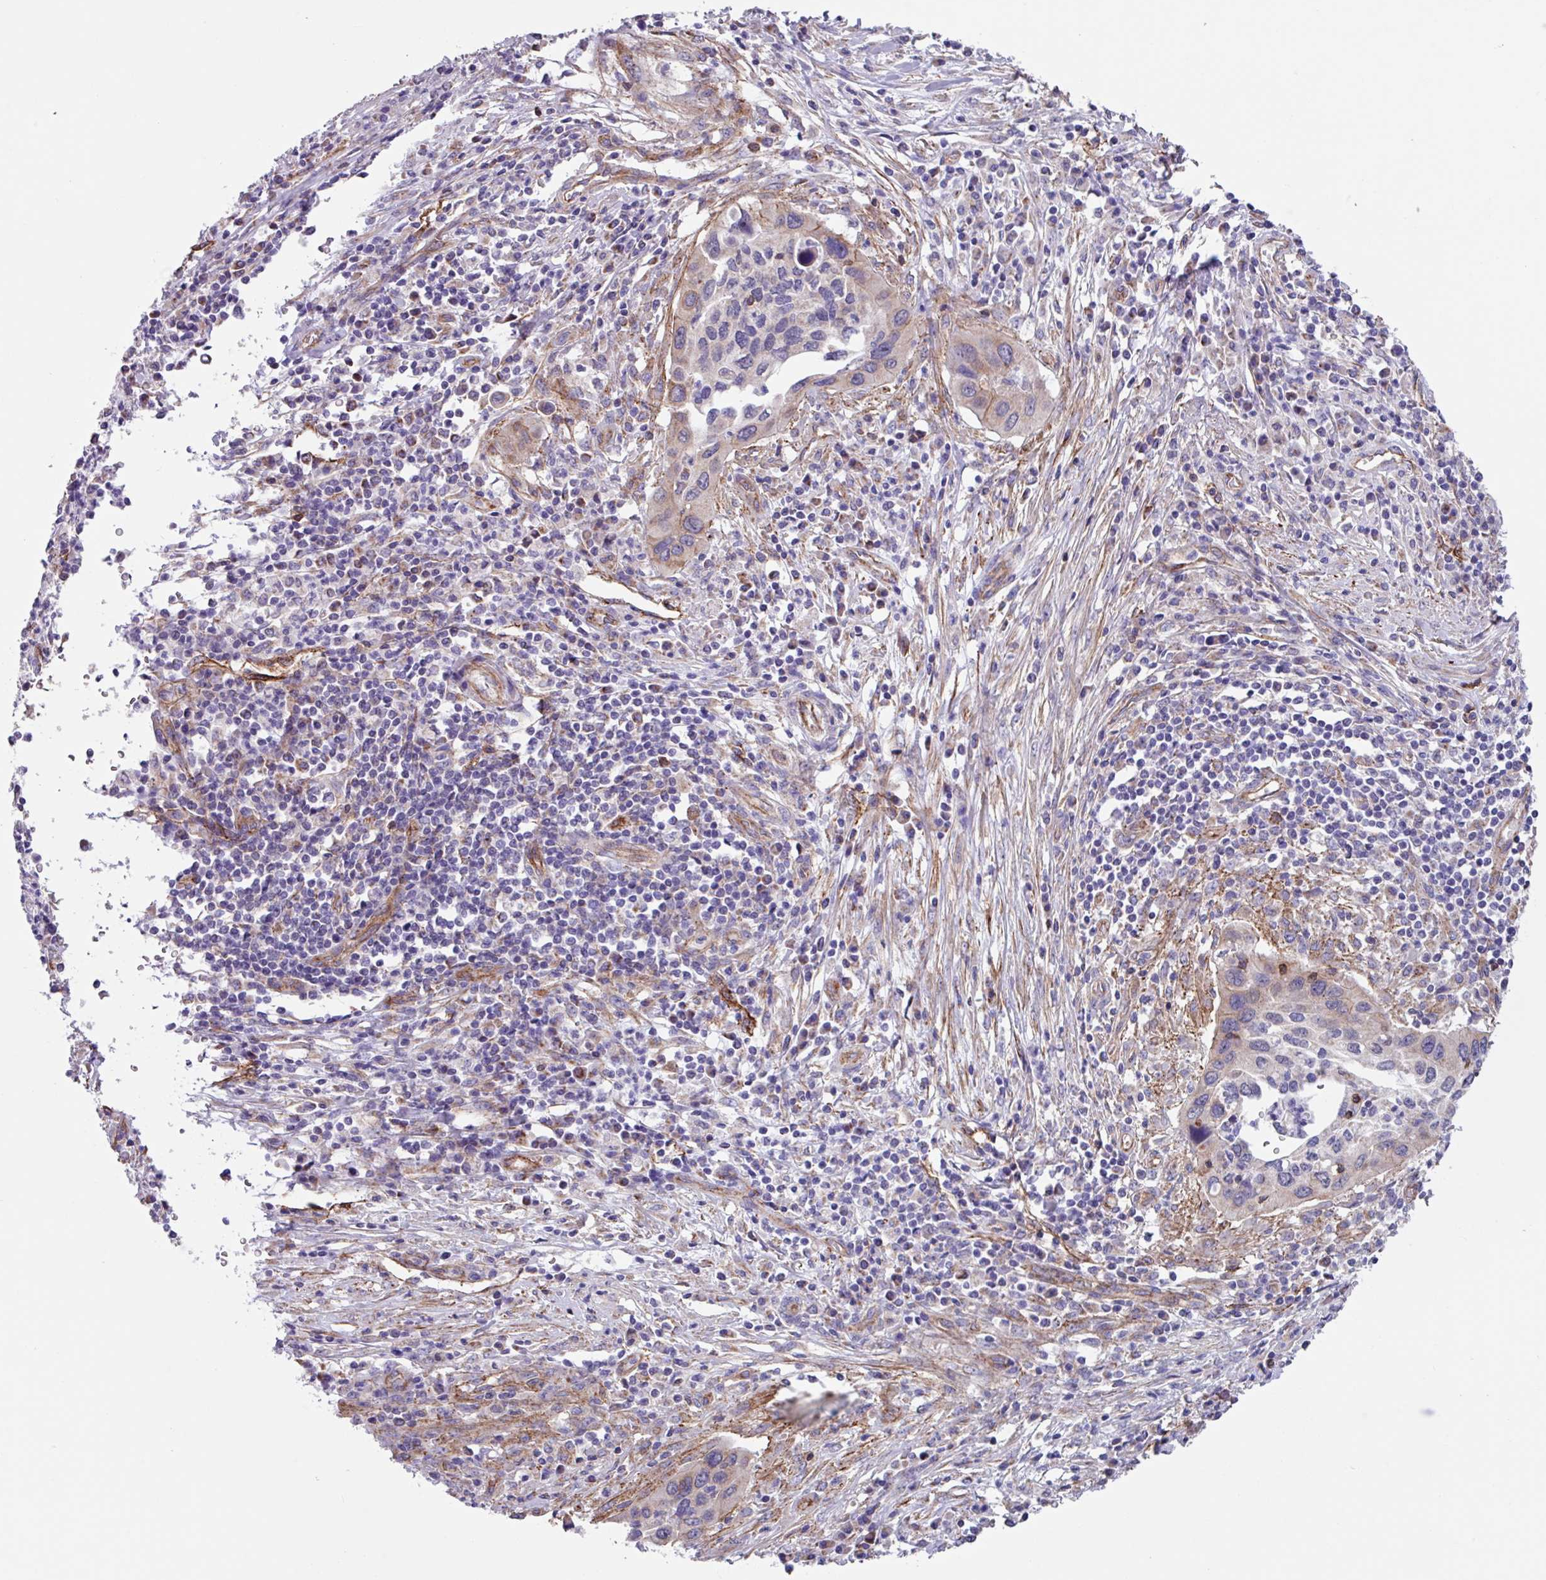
{"staining": {"intensity": "negative", "quantity": "none", "location": "none"}, "tissue": "cervical cancer", "cell_type": "Tumor cells", "image_type": "cancer", "snomed": [{"axis": "morphology", "description": "Squamous cell carcinoma, NOS"}, {"axis": "topography", "description": "Cervix"}], "caption": "Cervical squamous cell carcinoma was stained to show a protein in brown. There is no significant positivity in tumor cells.", "gene": "OTULIN", "patient": {"sex": "female", "age": 38}}